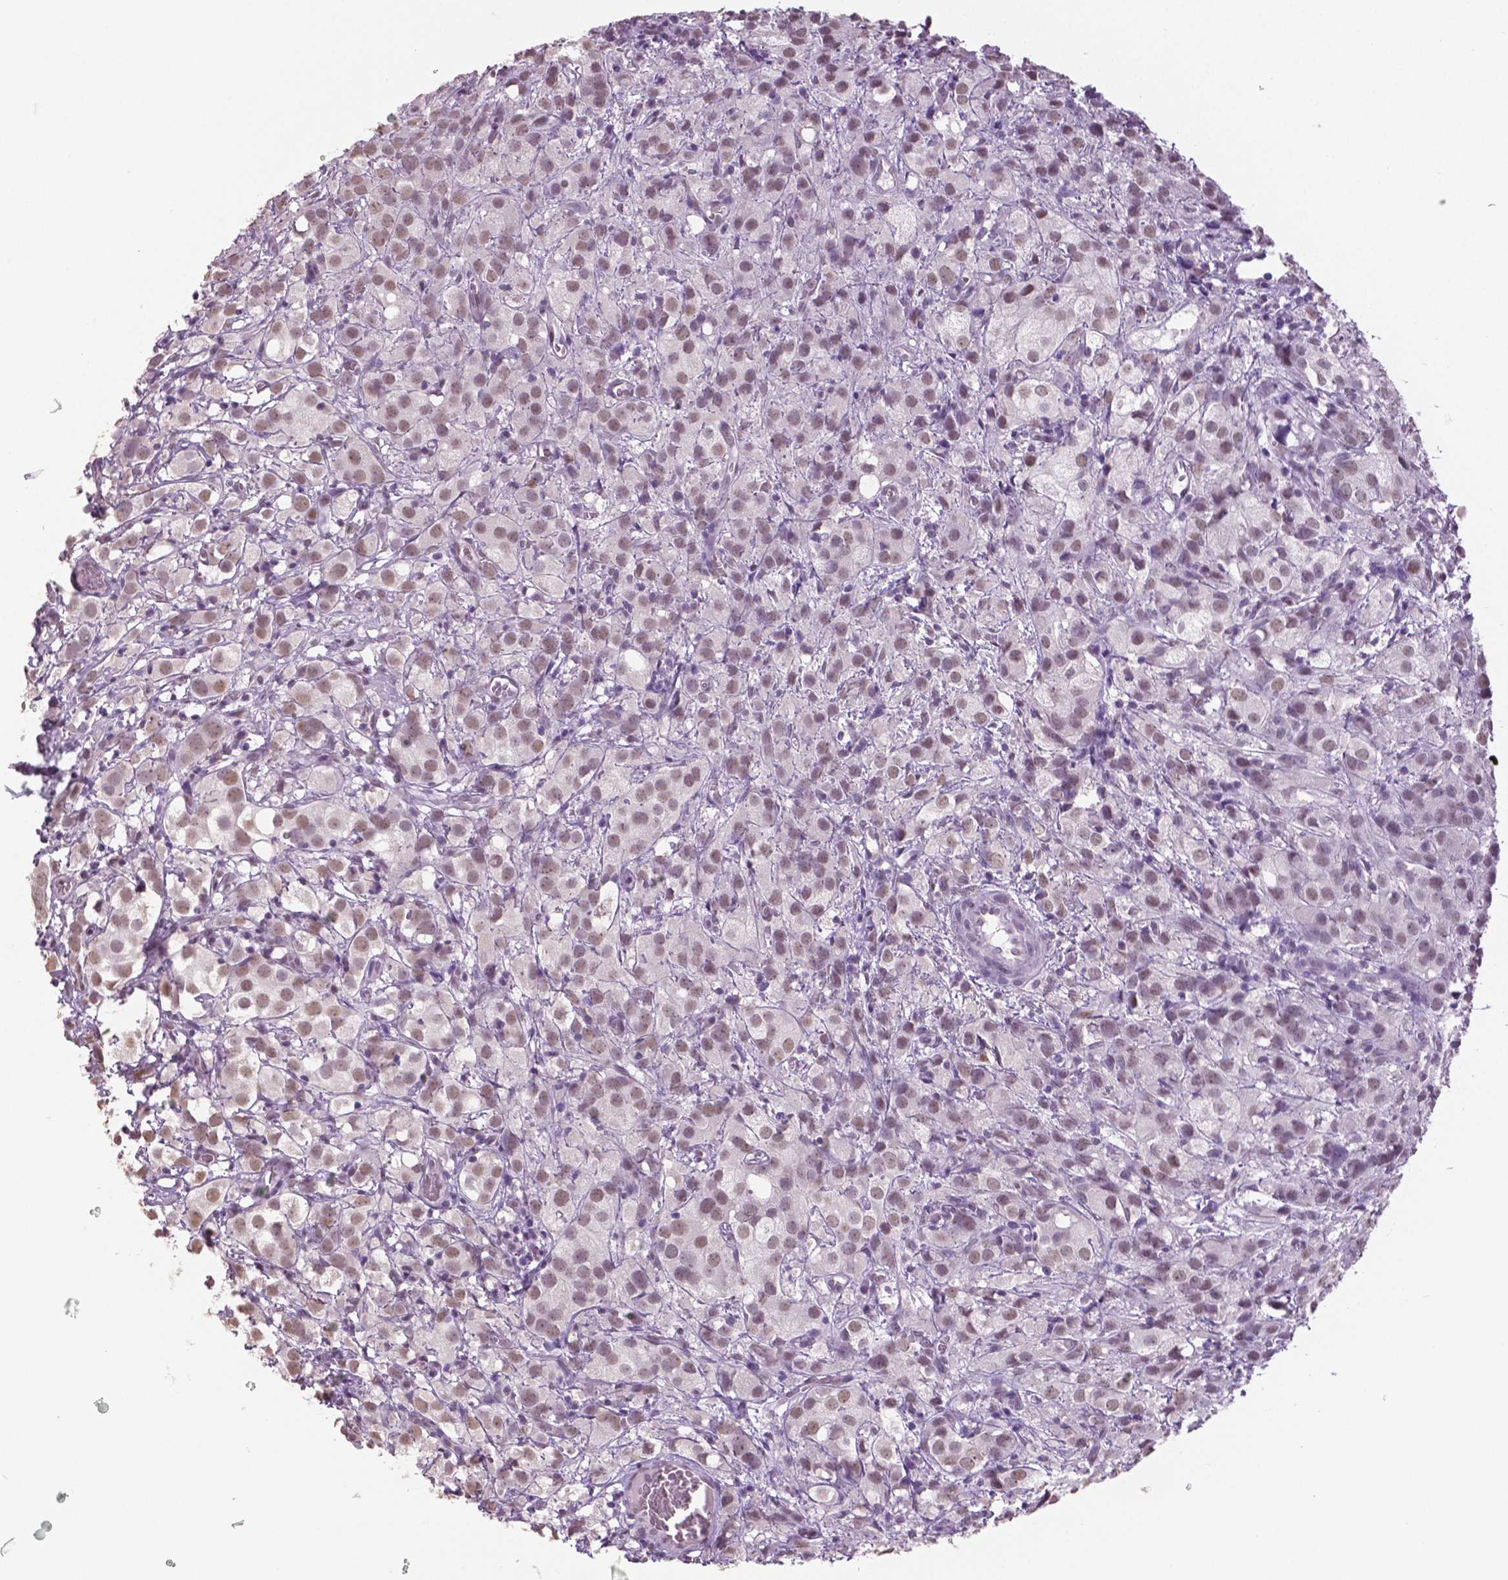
{"staining": {"intensity": "weak", "quantity": ">75%", "location": "nuclear"}, "tissue": "prostate cancer", "cell_type": "Tumor cells", "image_type": "cancer", "snomed": [{"axis": "morphology", "description": "Adenocarcinoma, High grade"}, {"axis": "topography", "description": "Prostate"}], "caption": "The micrograph exhibits immunohistochemical staining of prostate high-grade adenocarcinoma. There is weak nuclear positivity is appreciated in approximately >75% of tumor cells.", "gene": "IGF2BP1", "patient": {"sex": "male", "age": 86}}